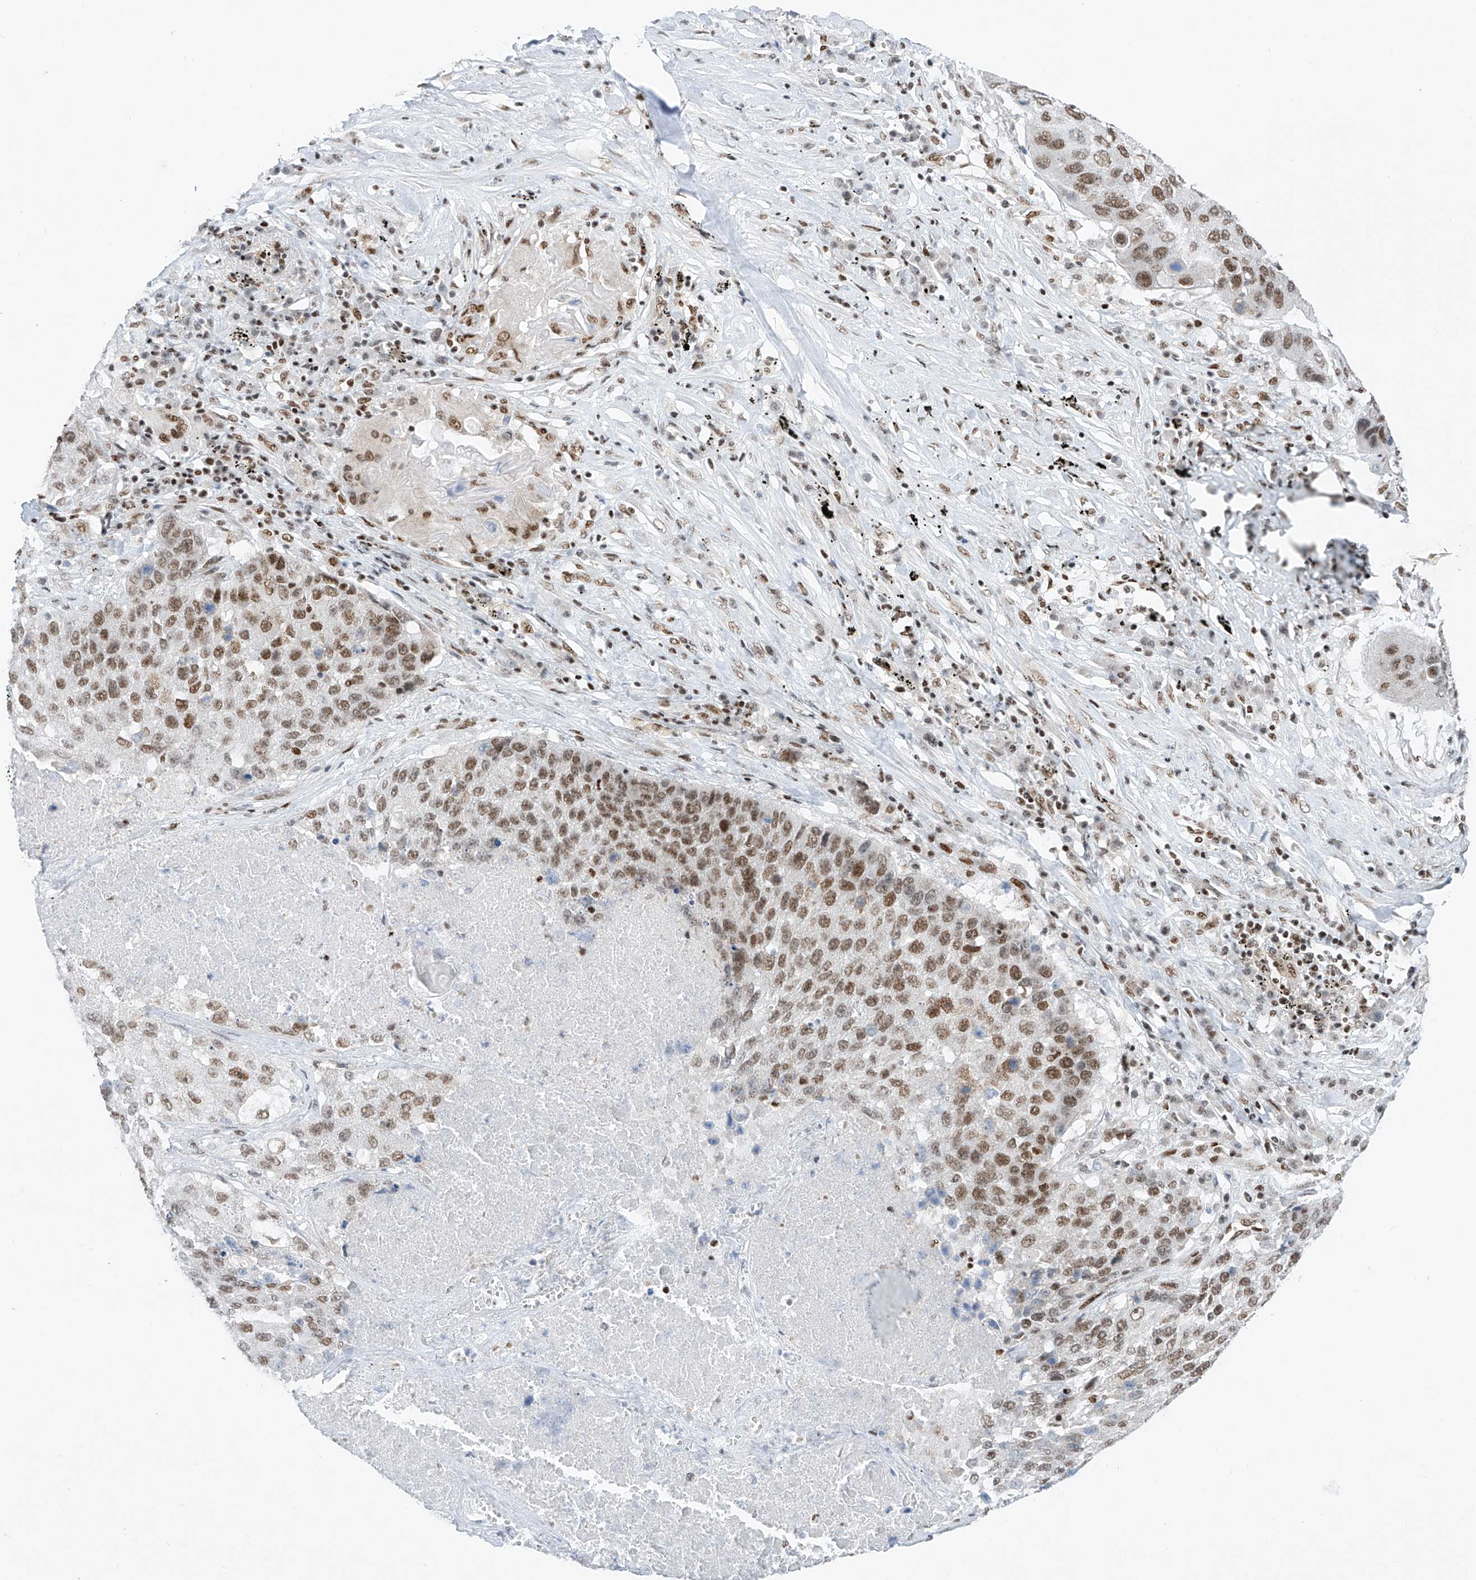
{"staining": {"intensity": "moderate", "quantity": ">75%", "location": "nuclear"}, "tissue": "lung cancer", "cell_type": "Tumor cells", "image_type": "cancer", "snomed": [{"axis": "morphology", "description": "Squamous cell carcinoma, NOS"}, {"axis": "topography", "description": "Lung"}], "caption": "Immunohistochemical staining of human lung cancer reveals medium levels of moderate nuclear positivity in about >75% of tumor cells.", "gene": "TAF4", "patient": {"sex": "male", "age": 61}}